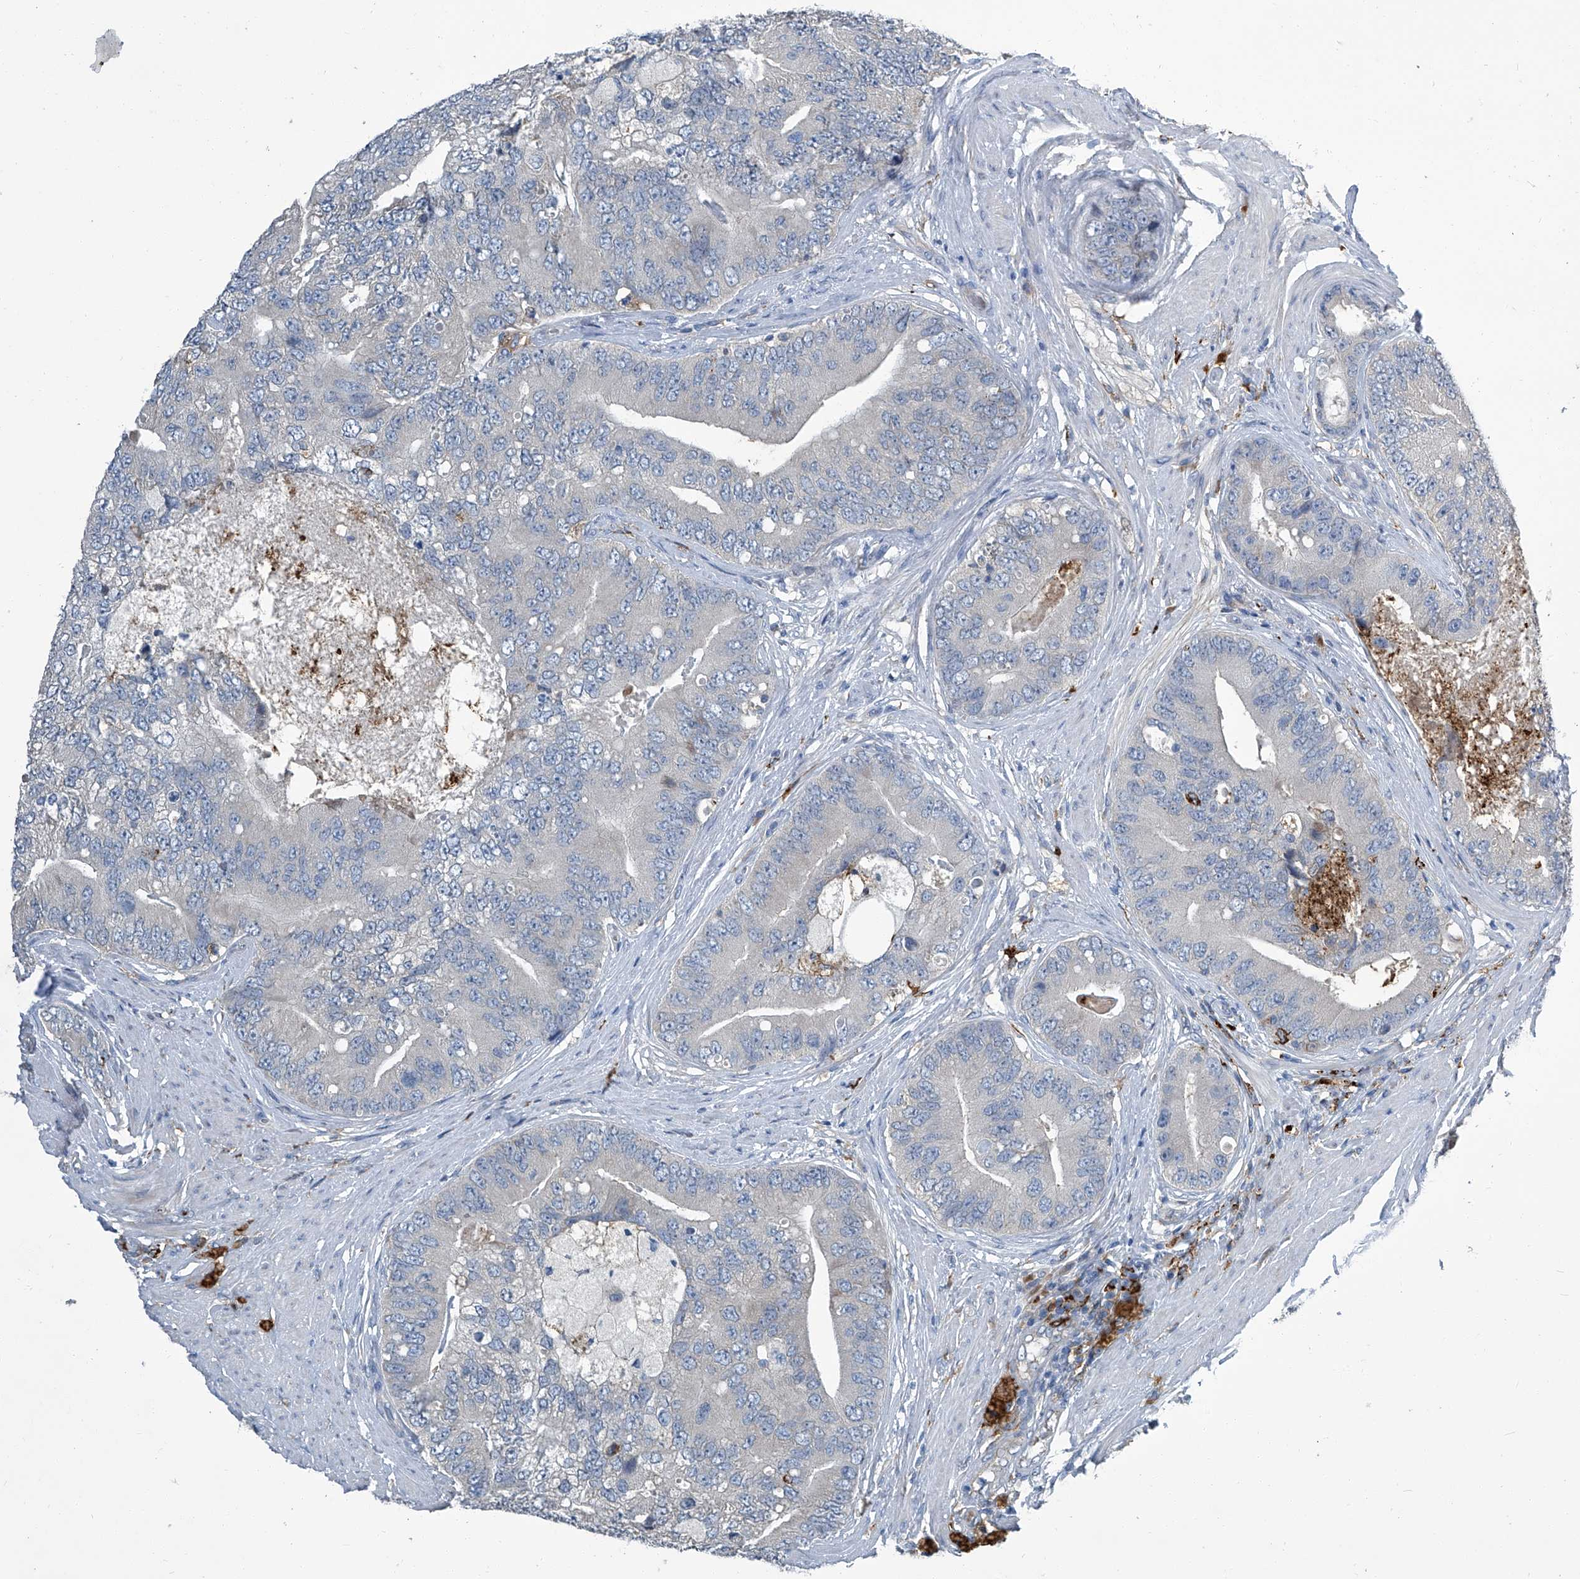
{"staining": {"intensity": "negative", "quantity": "none", "location": "none"}, "tissue": "prostate cancer", "cell_type": "Tumor cells", "image_type": "cancer", "snomed": [{"axis": "morphology", "description": "Adenocarcinoma, High grade"}, {"axis": "topography", "description": "Prostate"}], "caption": "IHC of prostate adenocarcinoma (high-grade) displays no staining in tumor cells.", "gene": "FAM167A", "patient": {"sex": "male", "age": 70}}